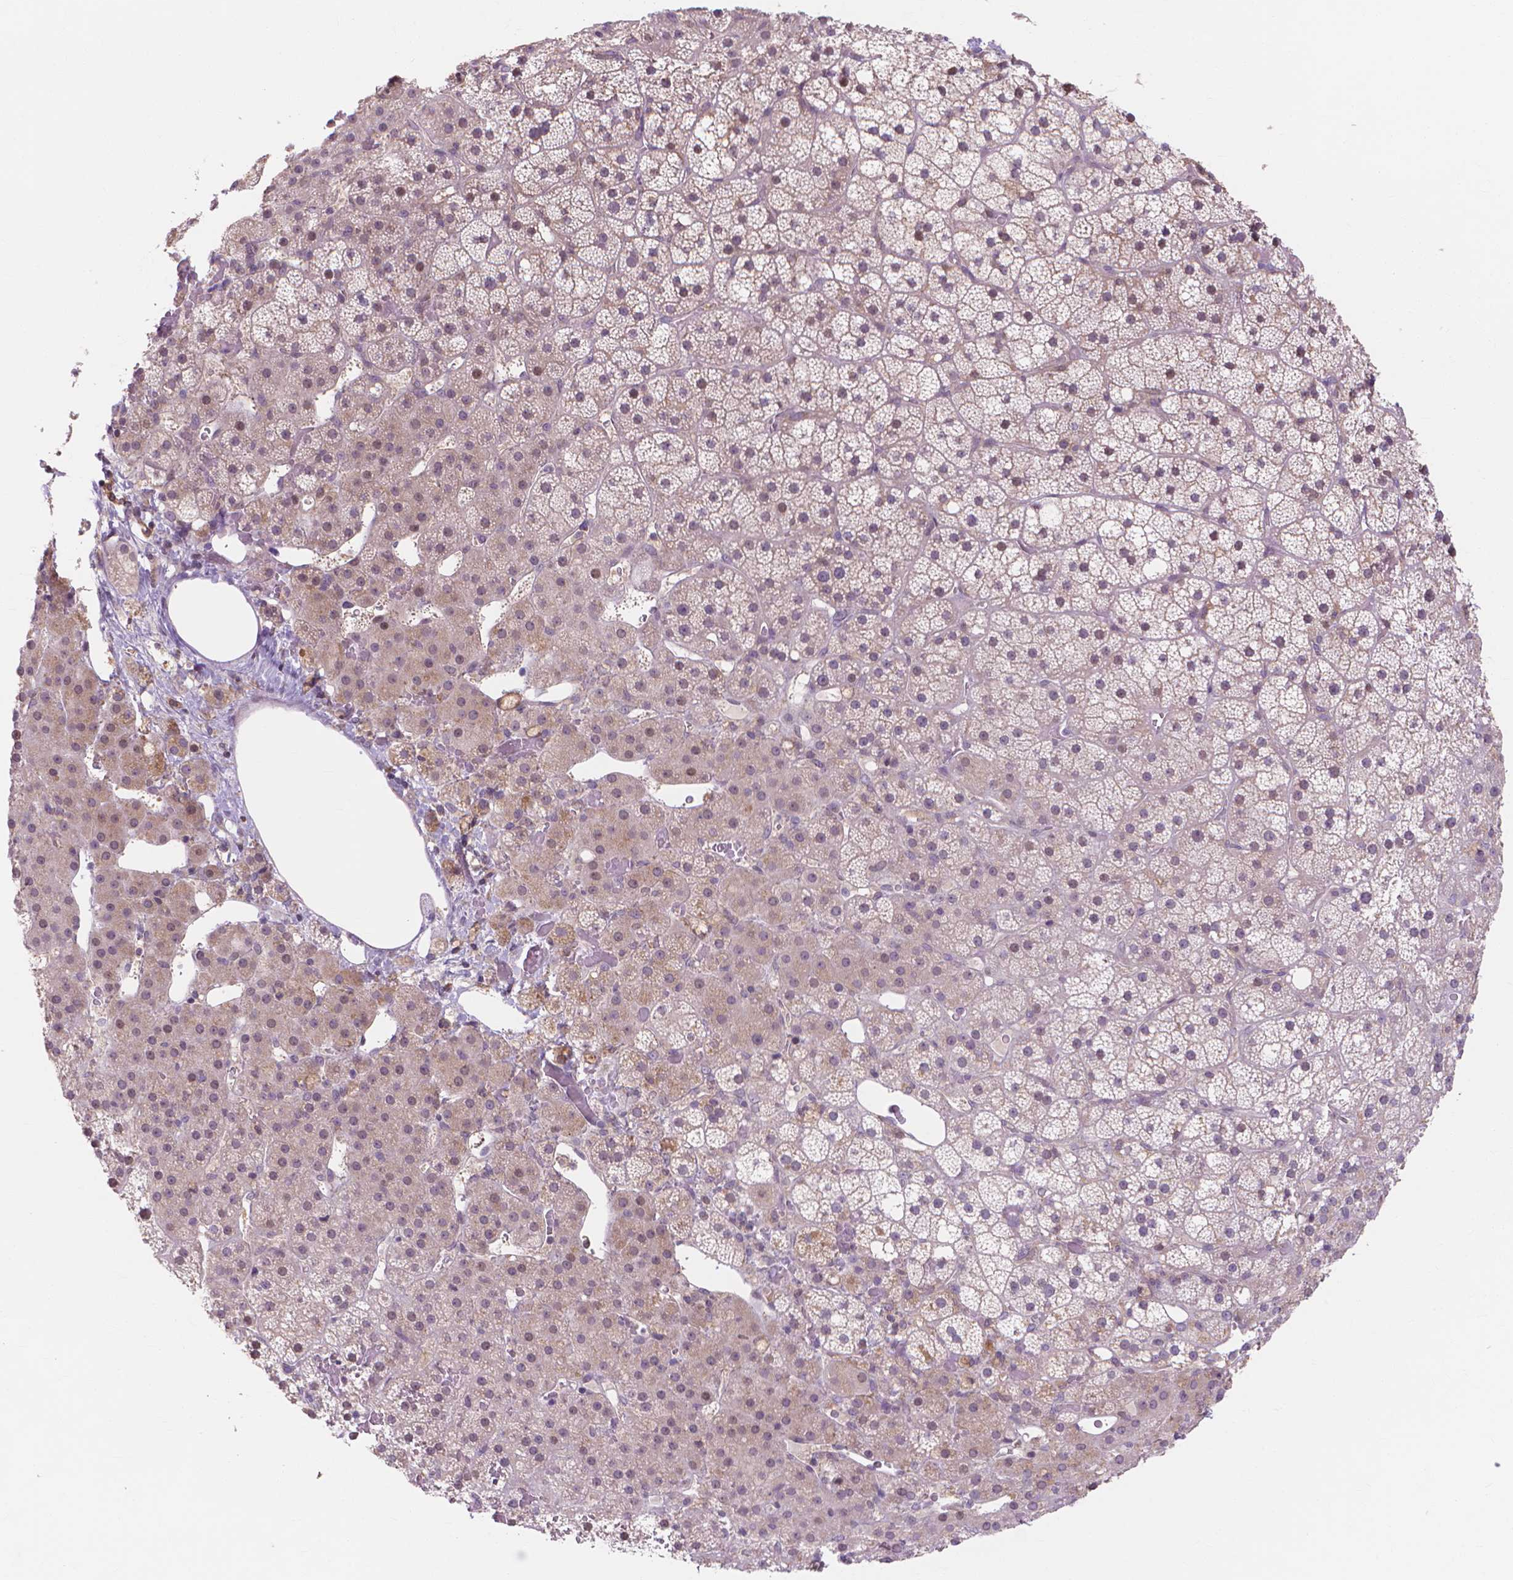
{"staining": {"intensity": "weak", "quantity": "<25%", "location": "cytoplasmic/membranous,nuclear"}, "tissue": "adrenal gland", "cell_type": "Glandular cells", "image_type": "normal", "snomed": [{"axis": "morphology", "description": "Normal tissue, NOS"}, {"axis": "topography", "description": "Adrenal gland"}], "caption": "IHC image of unremarkable adrenal gland: human adrenal gland stained with DAB shows no significant protein positivity in glandular cells. Nuclei are stained in blue.", "gene": "PRDM13", "patient": {"sex": "male", "age": 53}}